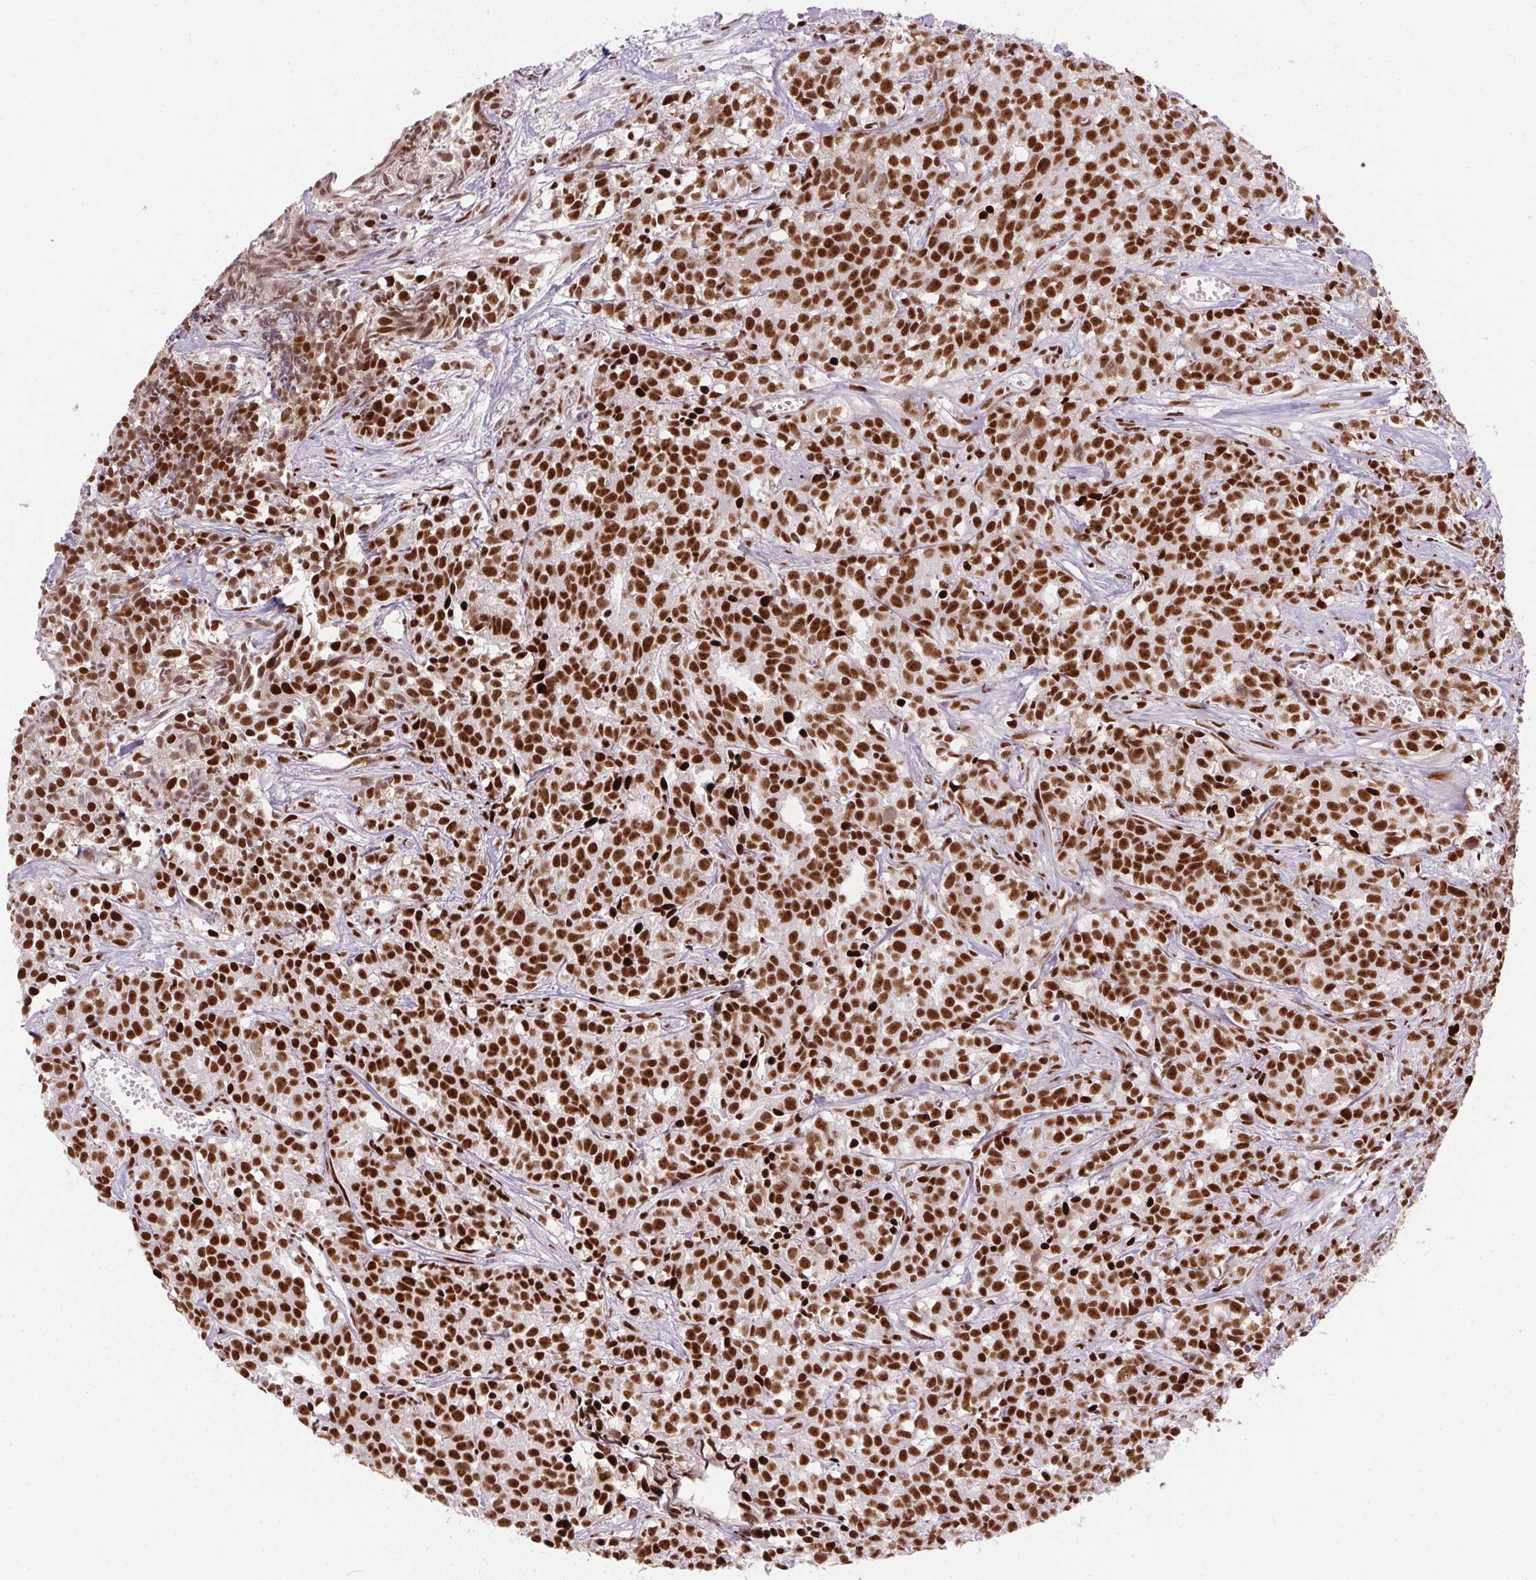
{"staining": {"intensity": "strong", "quantity": ">75%", "location": "nuclear"}, "tissue": "prostate cancer", "cell_type": "Tumor cells", "image_type": "cancer", "snomed": [{"axis": "morphology", "description": "Adenocarcinoma, High grade"}, {"axis": "topography", "description": "Prostate"}], "caption": "IHC of high-grade adenocarcinoma (prostate) shows high levels of strong nuclear positivity in about >75% of tumor cells.", "gene": "PAGE3", "patient": {"sex": "male", "age": 58}}